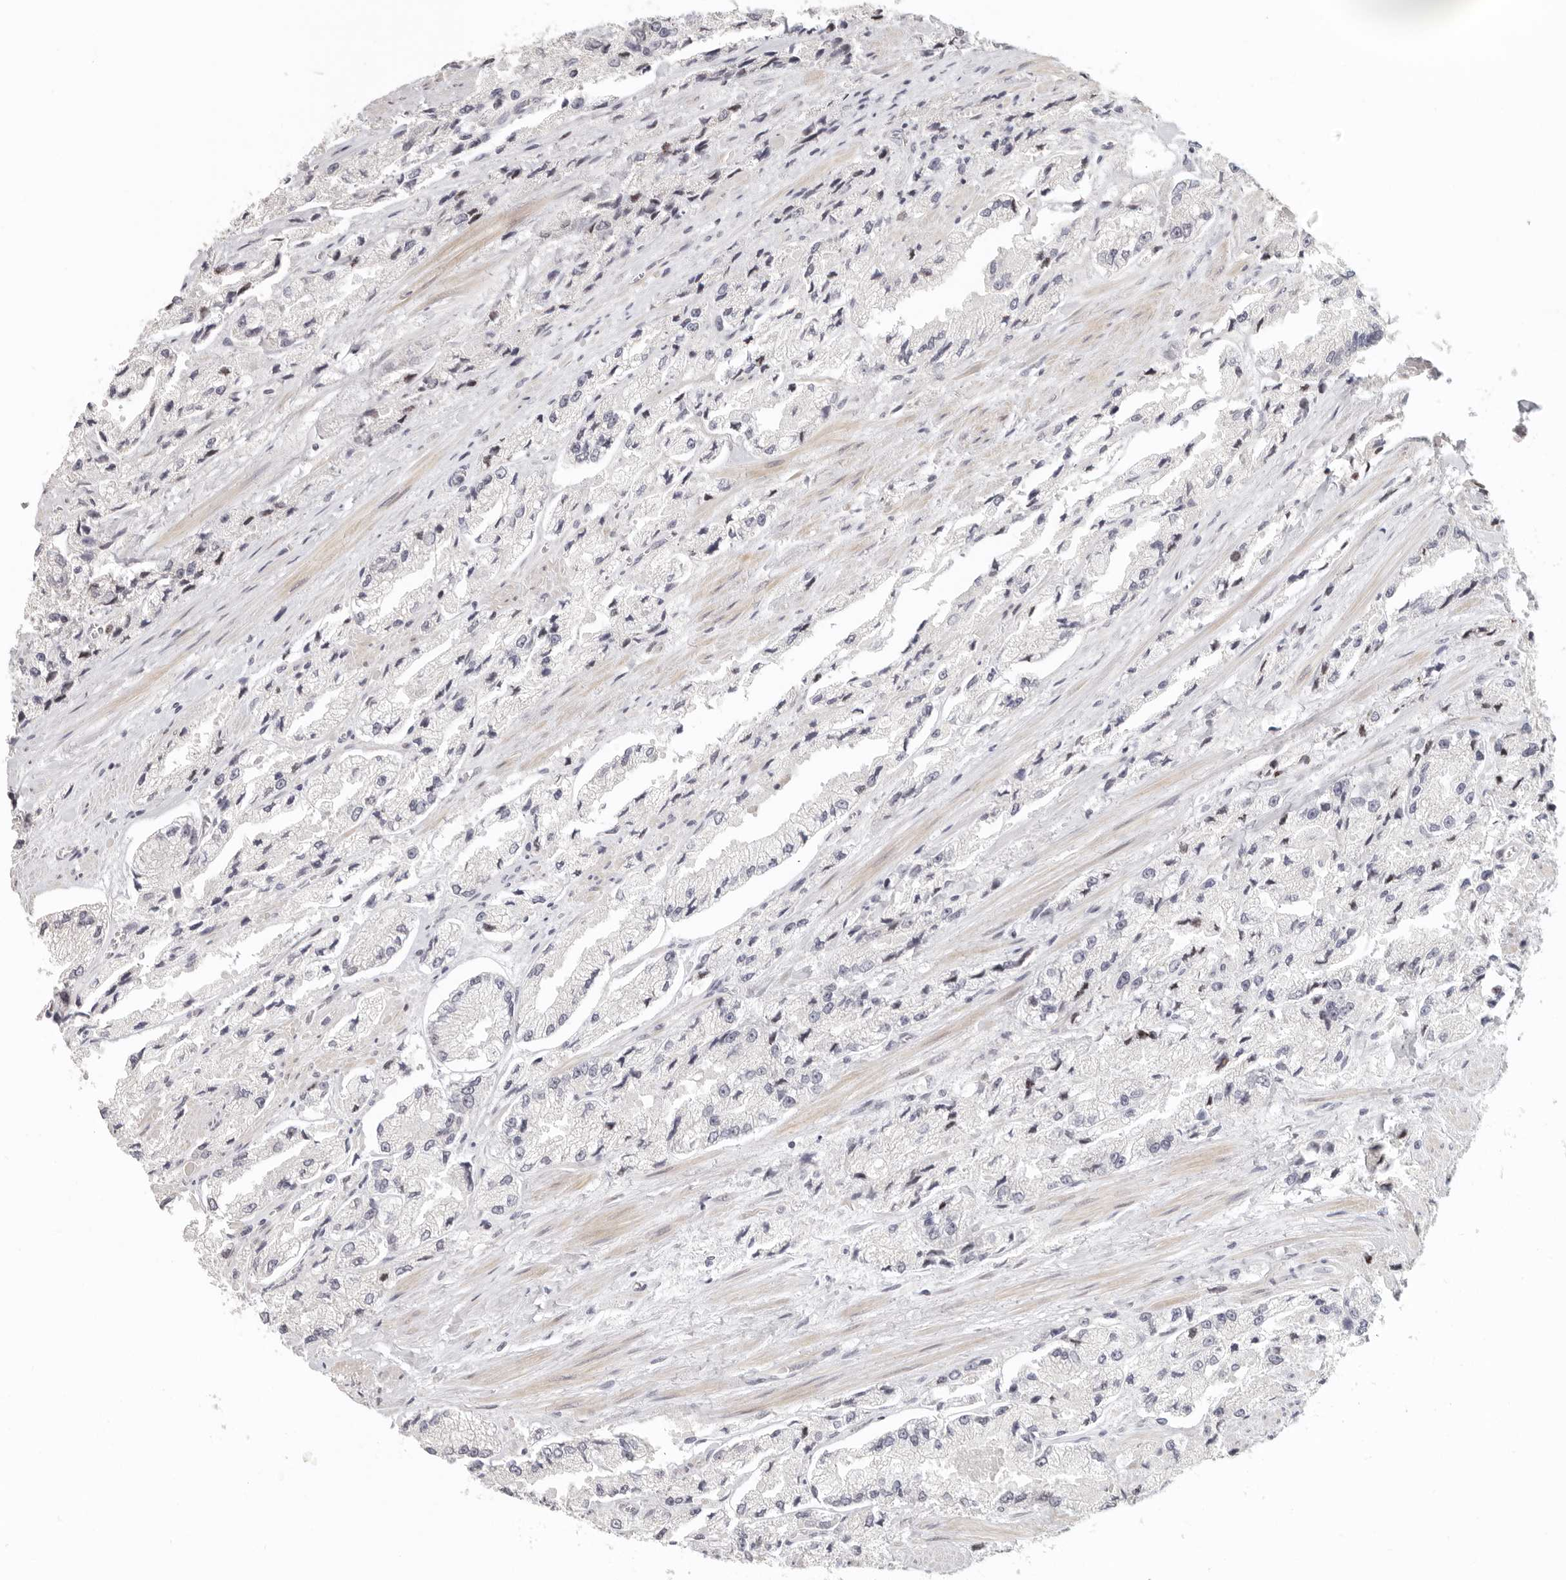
{"staining": {"intensity": "negative", "quantity": "none", "location": "none"}, "tissue": "prostate cancer", "cell_type": "Tumor cells", "image_type": "cancer", "snomed": [{"axis": "morphology", "description": "Adenocarcinoma, High grade"}, {"axis": "topography", "description": "Prostate"}], "caption": "Tumor cells are negative for protein expression in human prostate cancer (high-grade adenocarcinoma).", "gene": "GPBP1L1", "patient": {"sex": "male", "age": 58}}